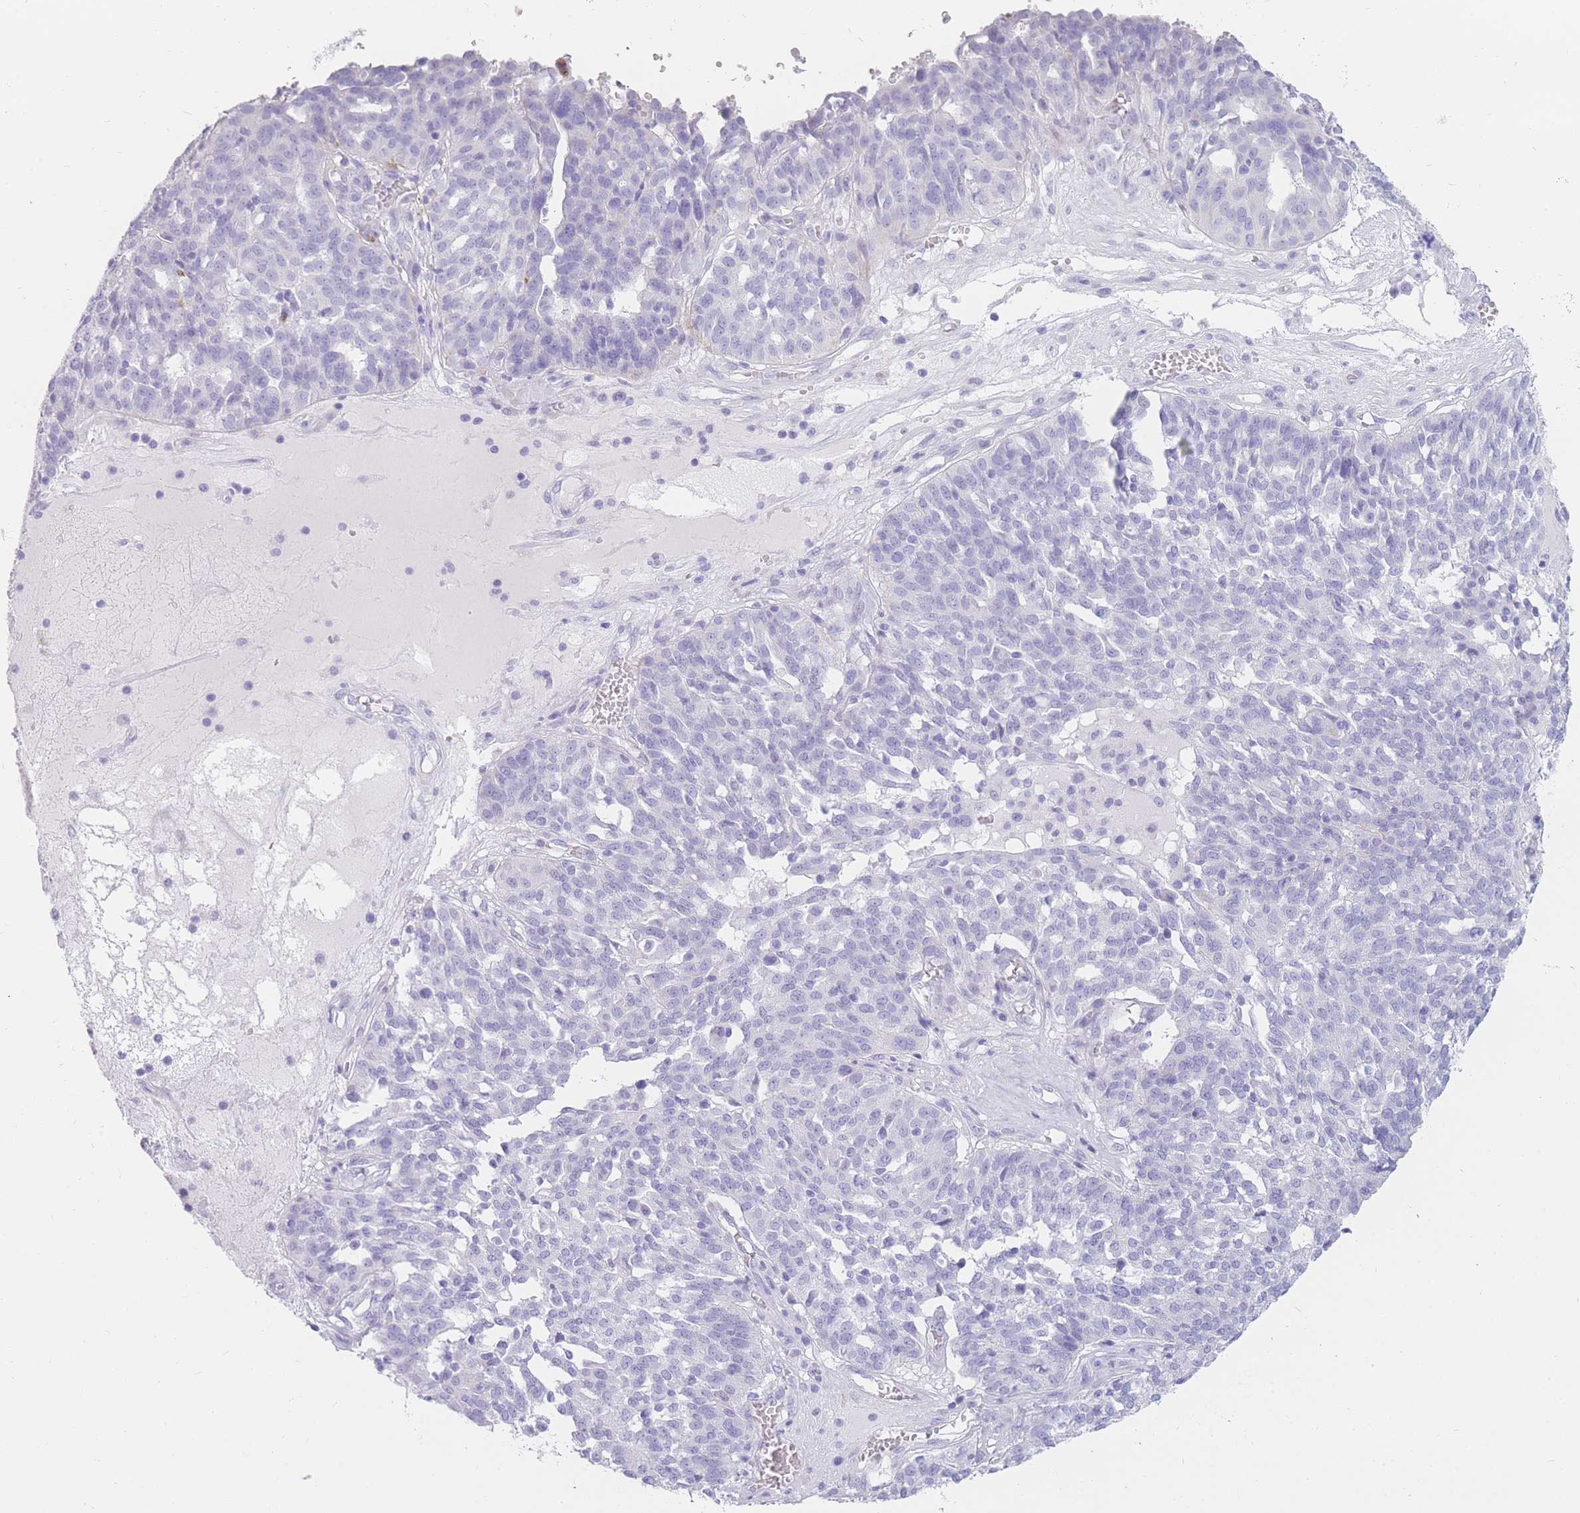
{"staining": {"intensity": "negative", "quantity": "none", "location": "none"}, "tissue": "ovarian cancer", "cell_type": "Tumor cells", "image_type": "cancer", "snomed": [{"axis": "morphology", "description": "Cystadenocarcinoma, serous, NOS"}, {"axis": "topography", "description": "Ovary"}], "caption": "Protein analysis of ovarian cancer exhibits no significant staining in tumor cells. Nuclei are stained in blue.", "gene": "UPK1A", "patient": {"sex": "female", "age": 59}}